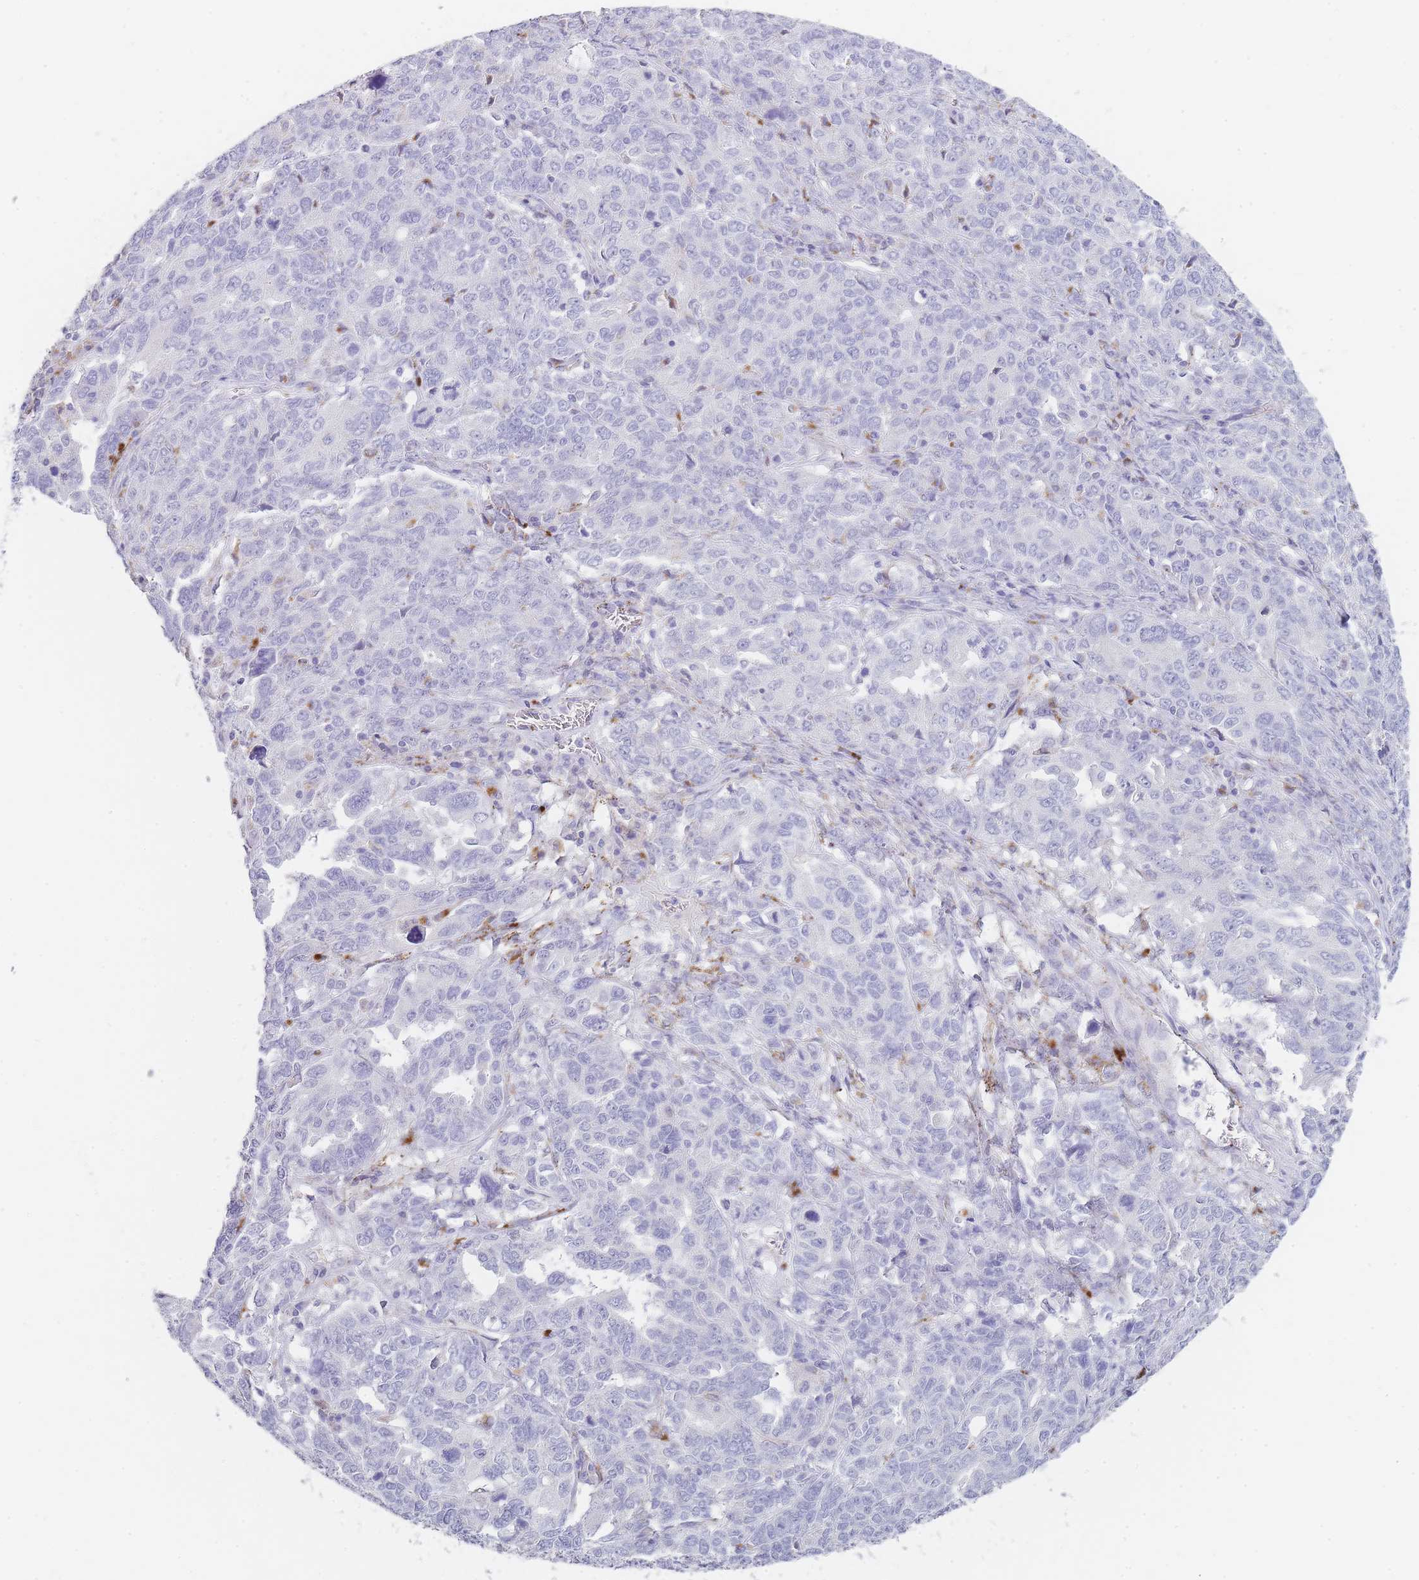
{"staining": {"intensity": "negative", "quantity": "none", "location": "none"}, "tissue": "ovarian cancer", "cell_type": "Tumor cells", "image_type": "cancer", "snomed": [{"axis": "morphology", "description": "Carcinoma, endometroid"}, {"axis": "topography", "description": "Ovary"}], "caption": "A micrograph of ovarian cancer (endometroid carcinoma) stained for a protein demonstrates no brown staining in tumor cells.", "gene": "RHO", "patient": {"sex": "female", "age": 62}}